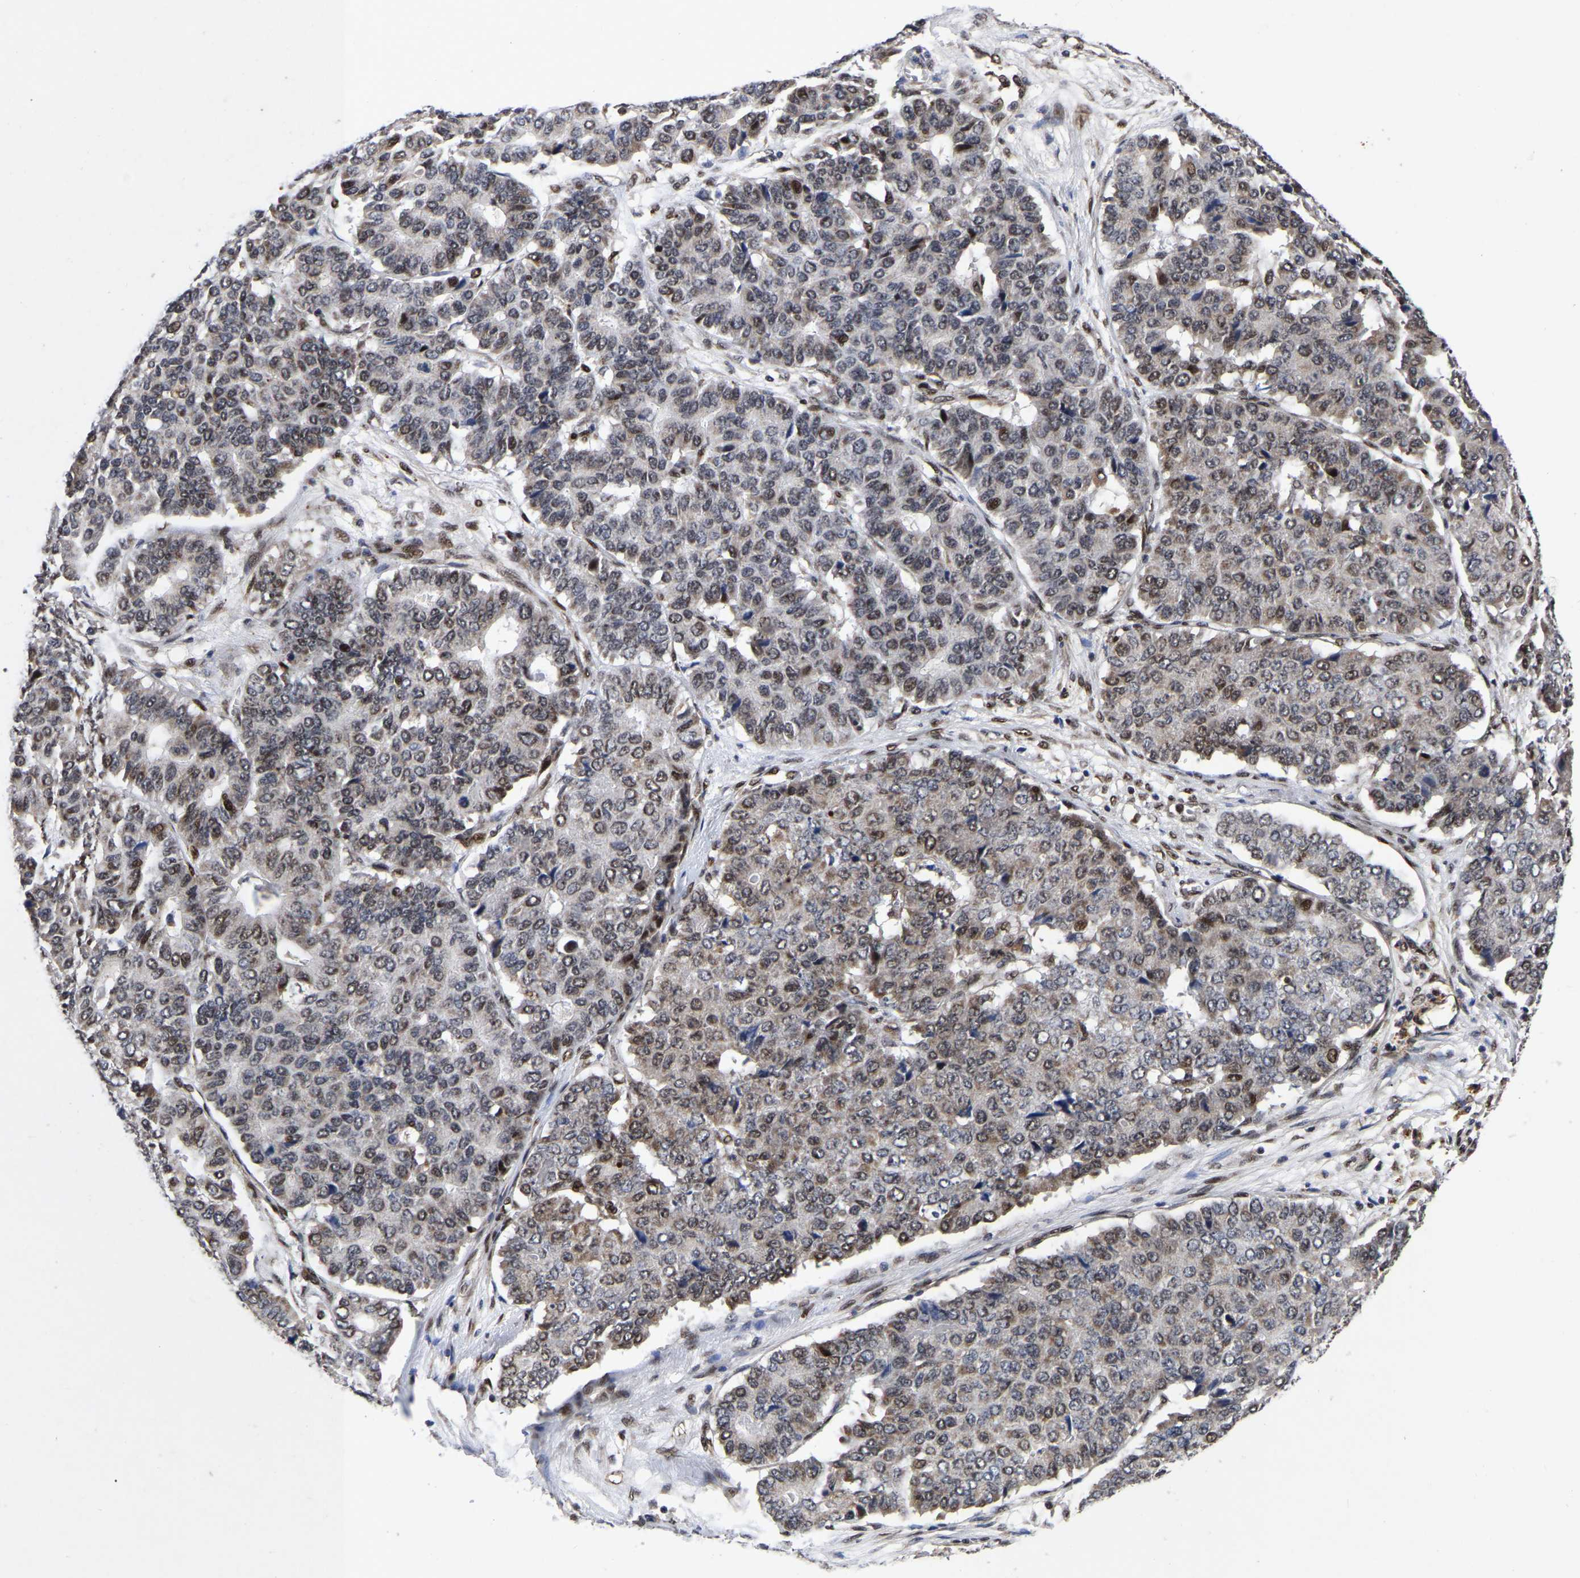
{"staining": {"intensity": "weak", "quantity": "25%-75%", "location": "cytoplasmic/membranous,nuclear"}, "tissue": "pancreatic cancer", "cell_type": "Tumor cells", "image_type": "cancer", "snomed": [{"axis": "morphology", "description": "Adenocarcinoma, NOS"}, {"axis": "topography", "description": "Pancreas"}], "caption": "Tumor cells display weak cytoplasmic/membranous and nuclear positivity in about 25%-75% of cells in pancreatic cancer (adenocarcinoma).", "gene": "JUNB", "patient": {"sex": "male", "age": 50}}